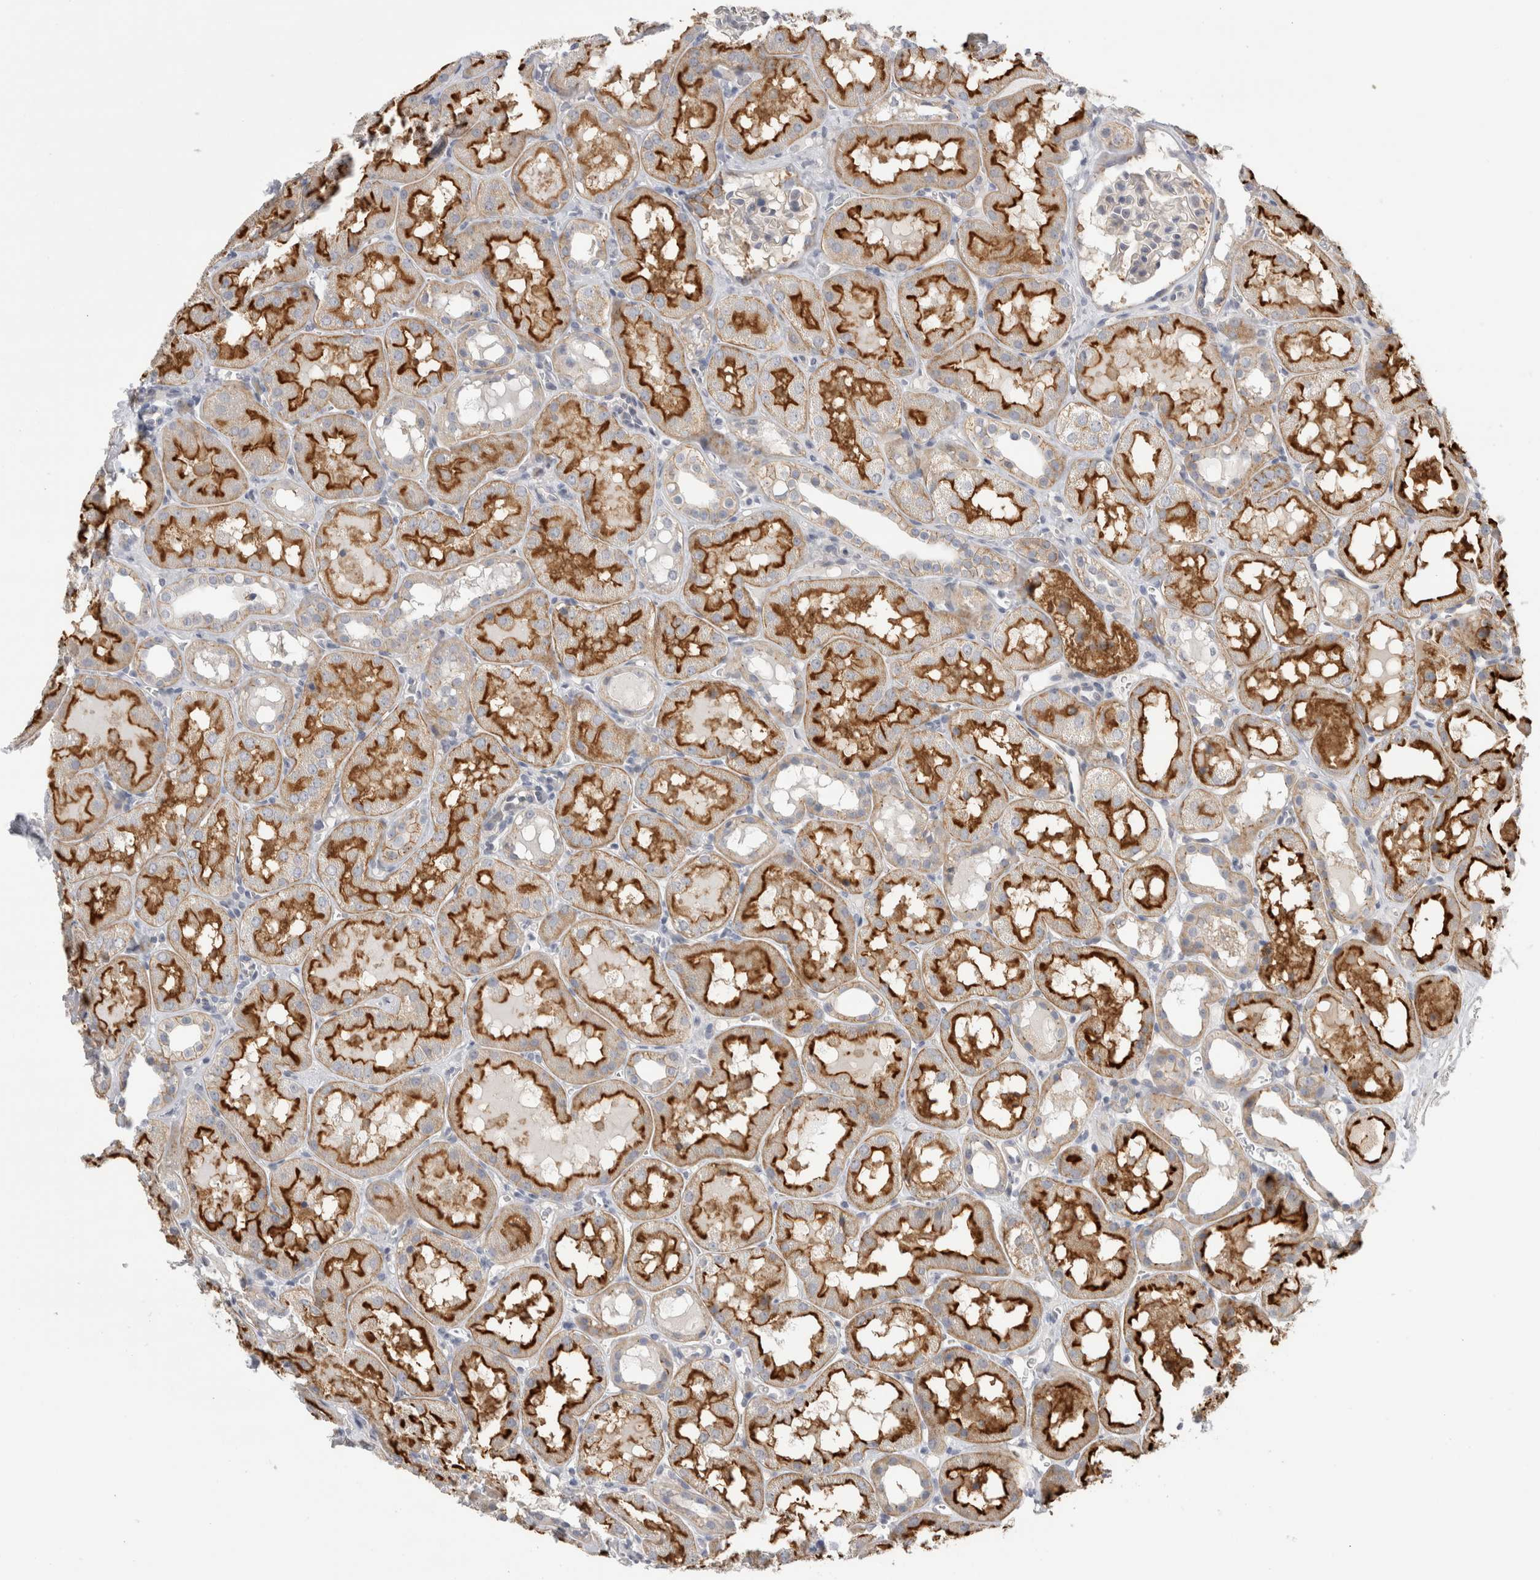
{"staining": {"intensity": "negative", "quantity": "none", "location": "none"}, "tissue": "kidney", "cell_type": "Cells in glomeruli", "image_type": "normal", "snomed": [{"axis": "morphology", "description": "Normal tissue, NOS"}, {"axis": "topography", "description": "Kidney"}, {"axis": "topography", "description": "Urinary bladder"}], "caption": "Photomicrograph shows no significant protein expression in cells in glomeruli of normal kidney. (Brightfield microscopy of DAB (3,3'-diaminobenzidine) IHC at high magnification).", "gene": "VANGL1", "patient": {"sex": "male", "age": 16}}